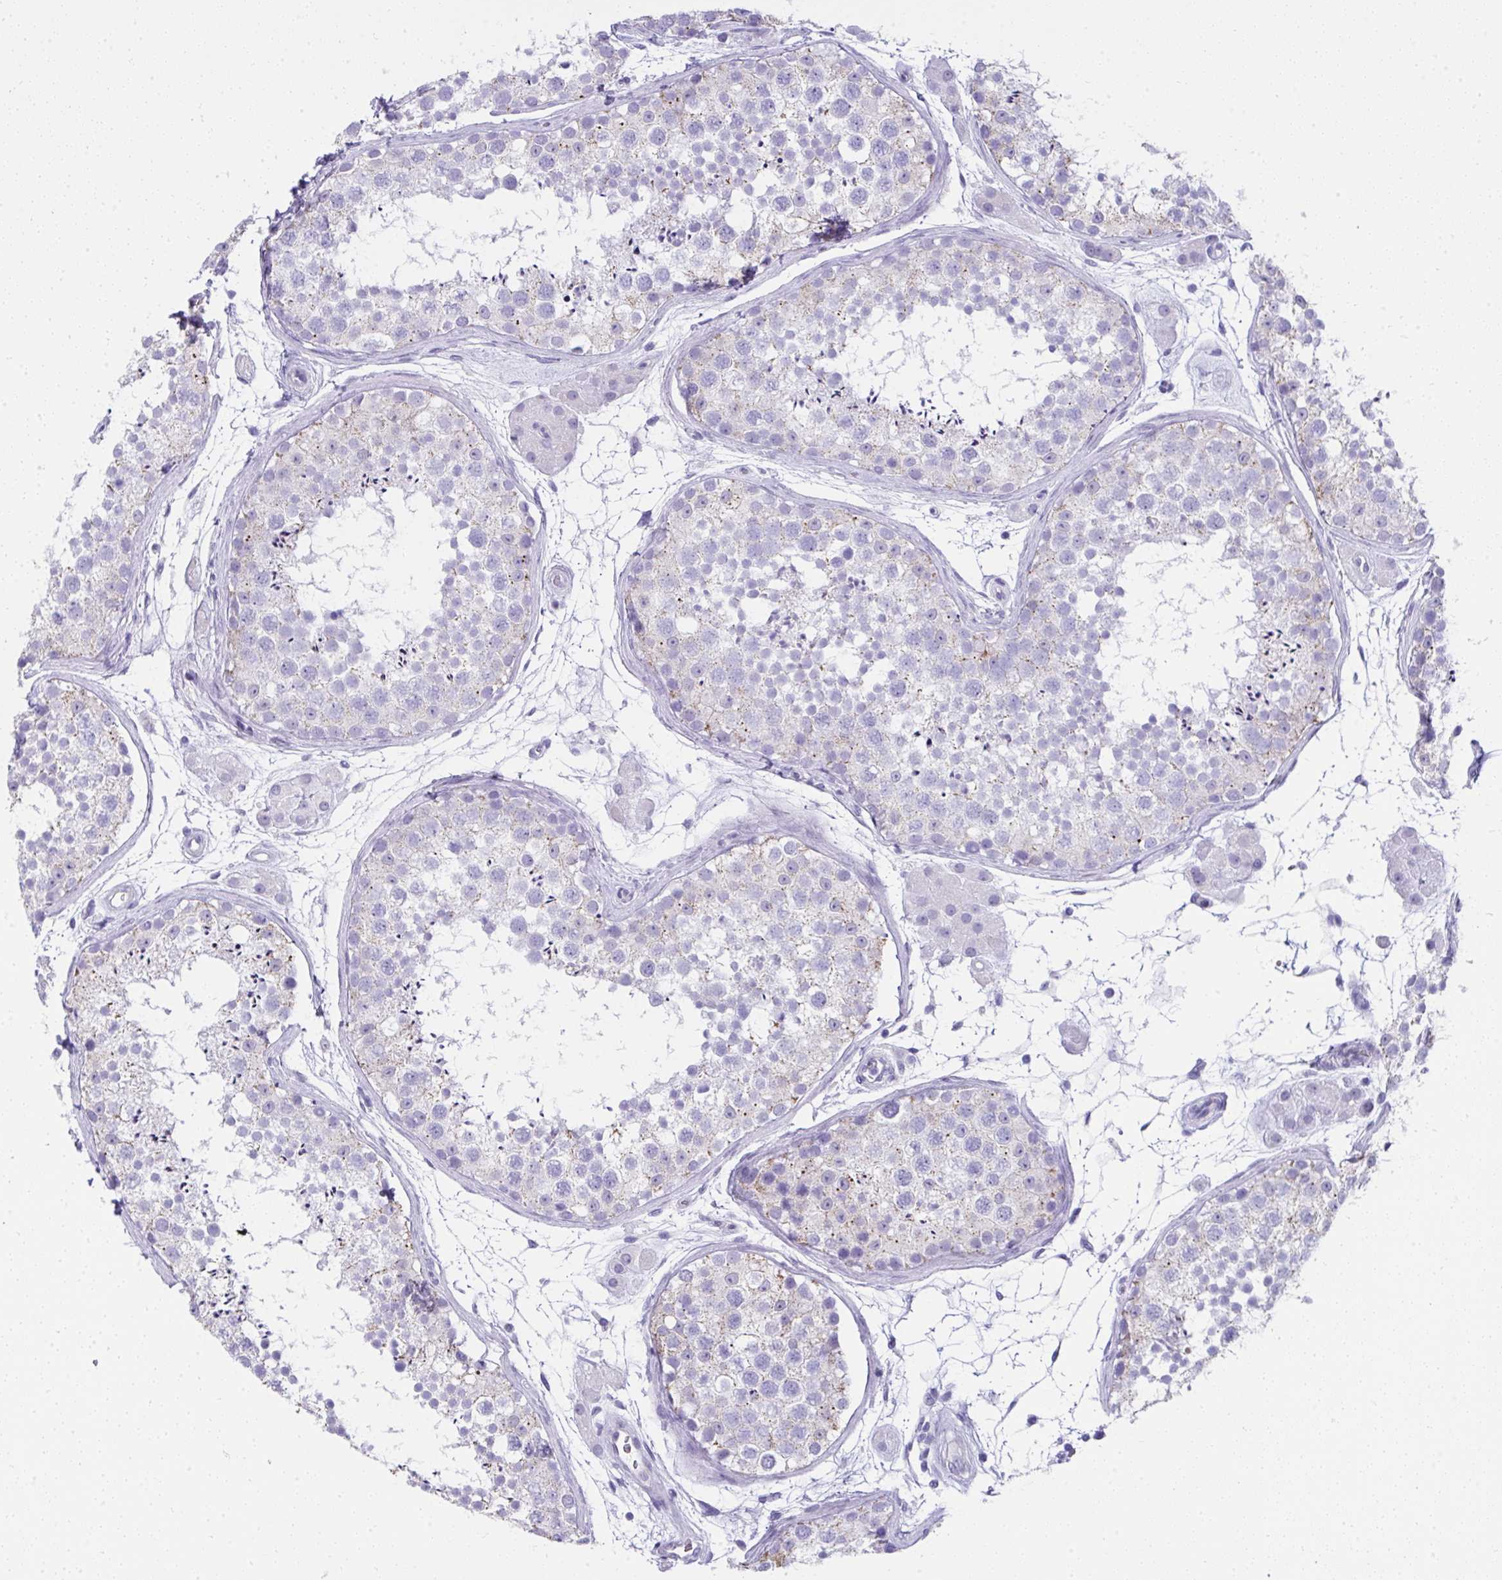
{"staining": {"intensity": "weak", "quantity": "<25%", "location": "cytoplasmic/membranous"}, "tissue": "testis", "cell_type": "Cells in seminiferous ducts", "image_type": "normal", "snomed": [{"axis": "morphology", "description": "Normal tissue, NOS"}, {"axis": "topography", "description": "Testis"}], "caption": "Testis stained for a protein using IHC displays no positivity cells in seminiferous ducts.", "gene": "RNF183", "patient": {"sex": "male", "age": 41}}